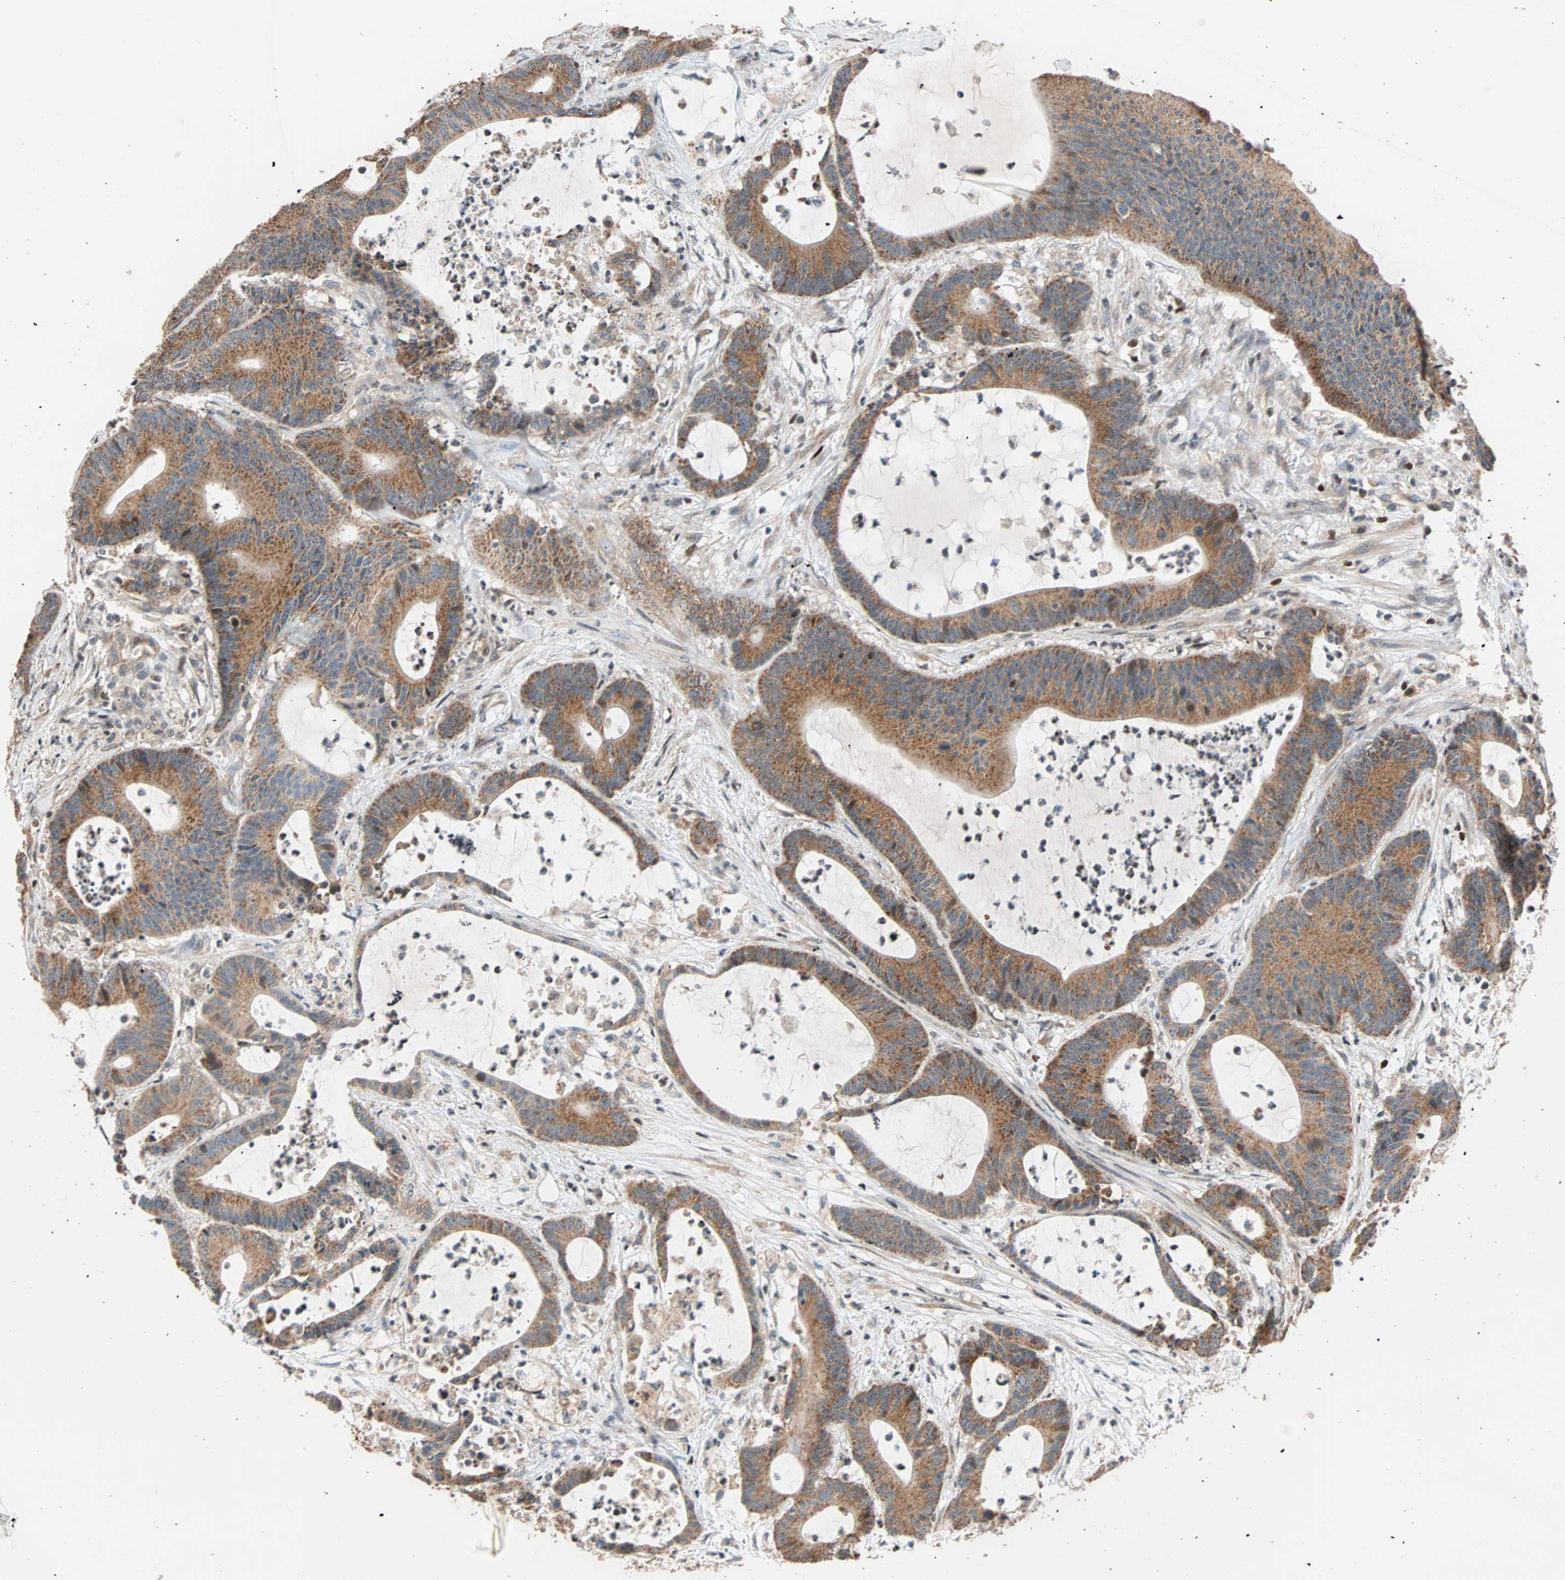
{"staining": {"intensity": "moderate", "quantity": ">75%", "location": "cytoplasmic/membranous"}, "tissue": "colorectal cancer", "cell_type": "Tumor cells", "image_type": "cancer", "snomed": [{"axis": "morphology", "description": "Adenocarcinoma, NOS"}, {"axis": "topography", "description": "Colon"}], "caption": "Adenocarcinoma (colorectal) tissue demonstrates moderate cytoplasmic/membranous expression in about >75% of tumor cells The protein of interest is shown in brown color, while the nuclei are stained blue.", "gene": "HECW1", "patient": {"sex": "female", "age": 84}}